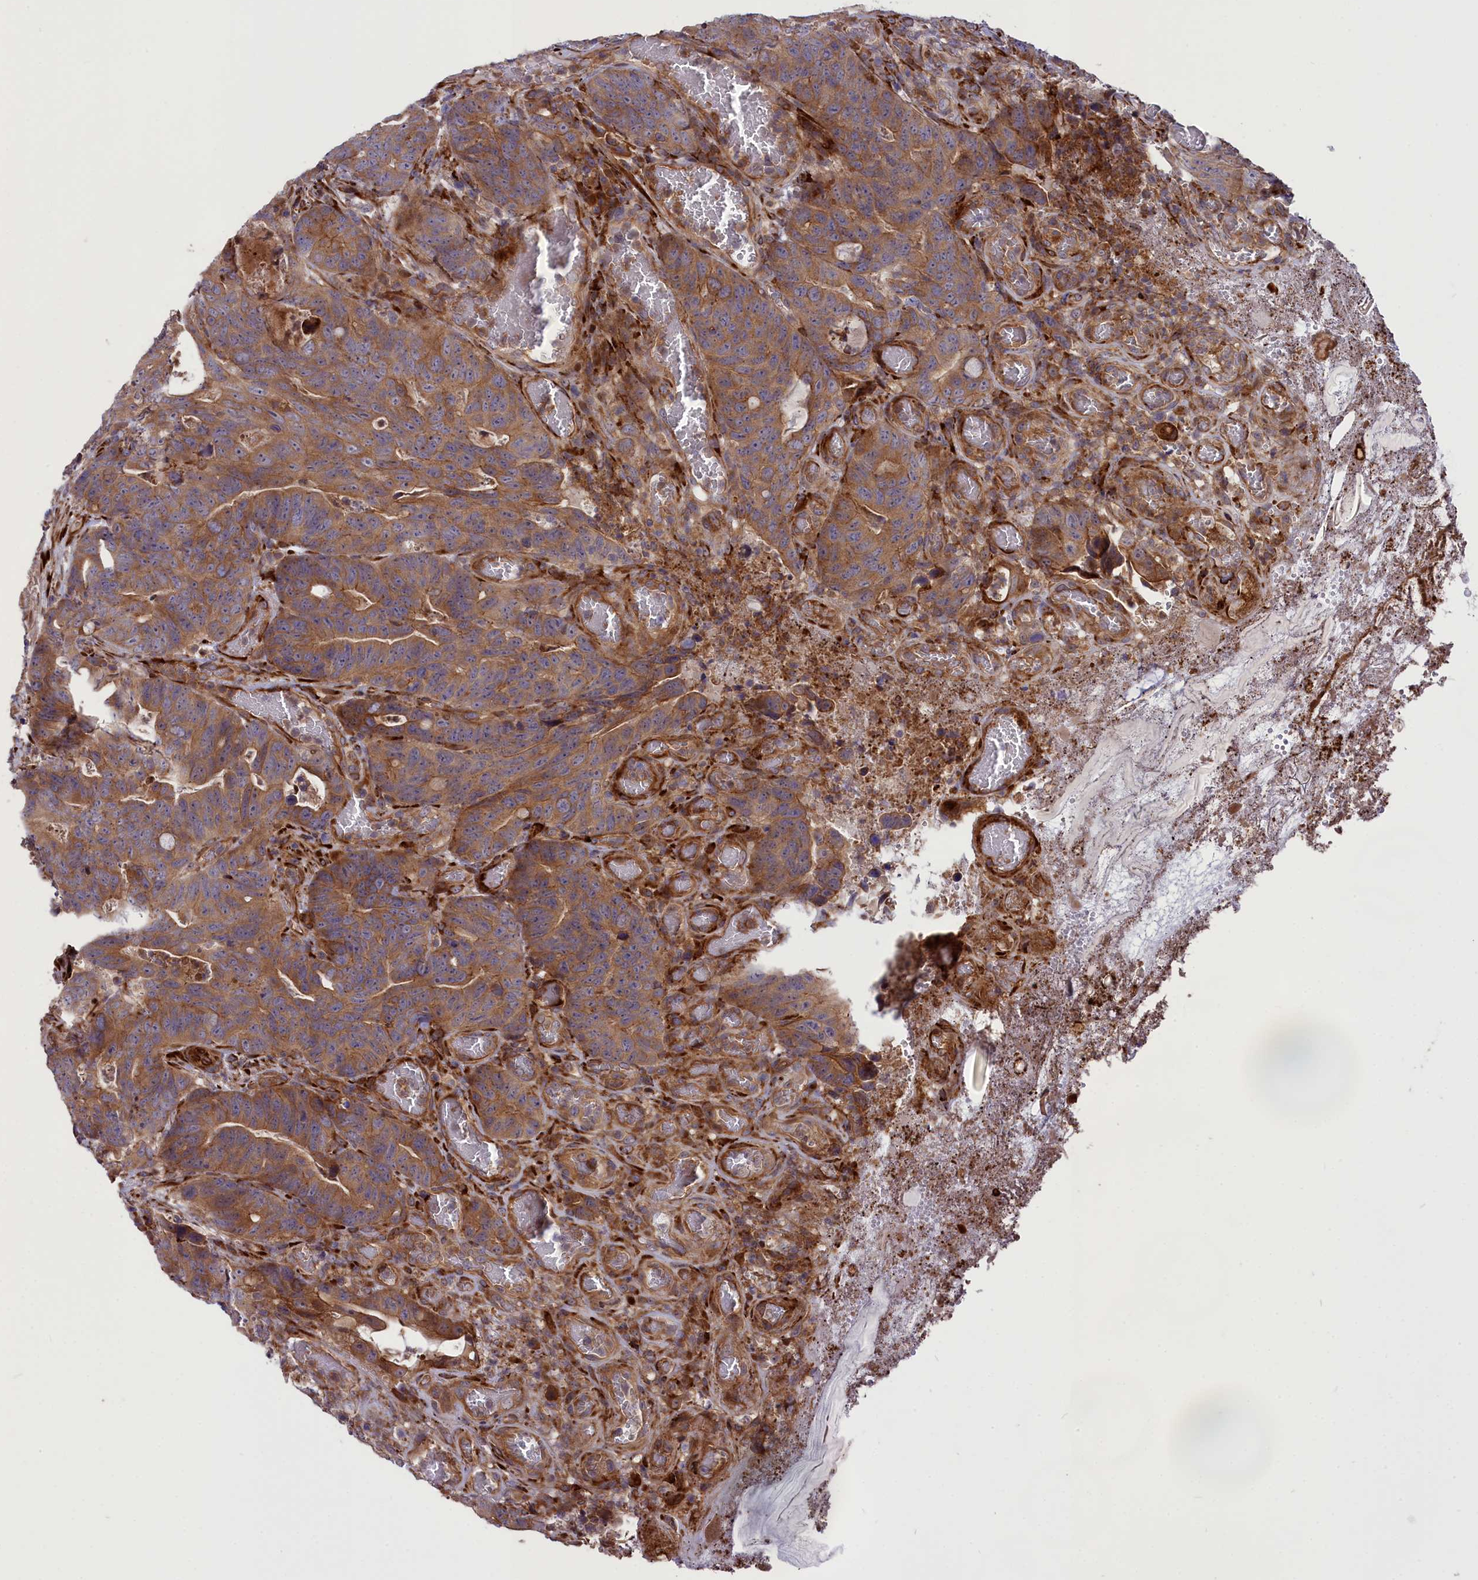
{"staining": {"intensity": "moderate", "quantity": ">75%", "location": "cytoplasmic/membranous"}, "tissue": "colorectal cancer", "cell_type": "Tumor cells", "image_type": "cancer", "snomed": [{"axis": "morphology", "description": "Adenocarcinoma, NOS"}, {"axis": "topography", "description": "Colon"}], "caption": "Colorectal adenocarcinoma stained with a brown dye exhibits moderate cytoplasmic/membranous positive staining in about >75% of tumor cells.", "gene": "DDX60L", "patient": {"sex": "female", "age": 82}}